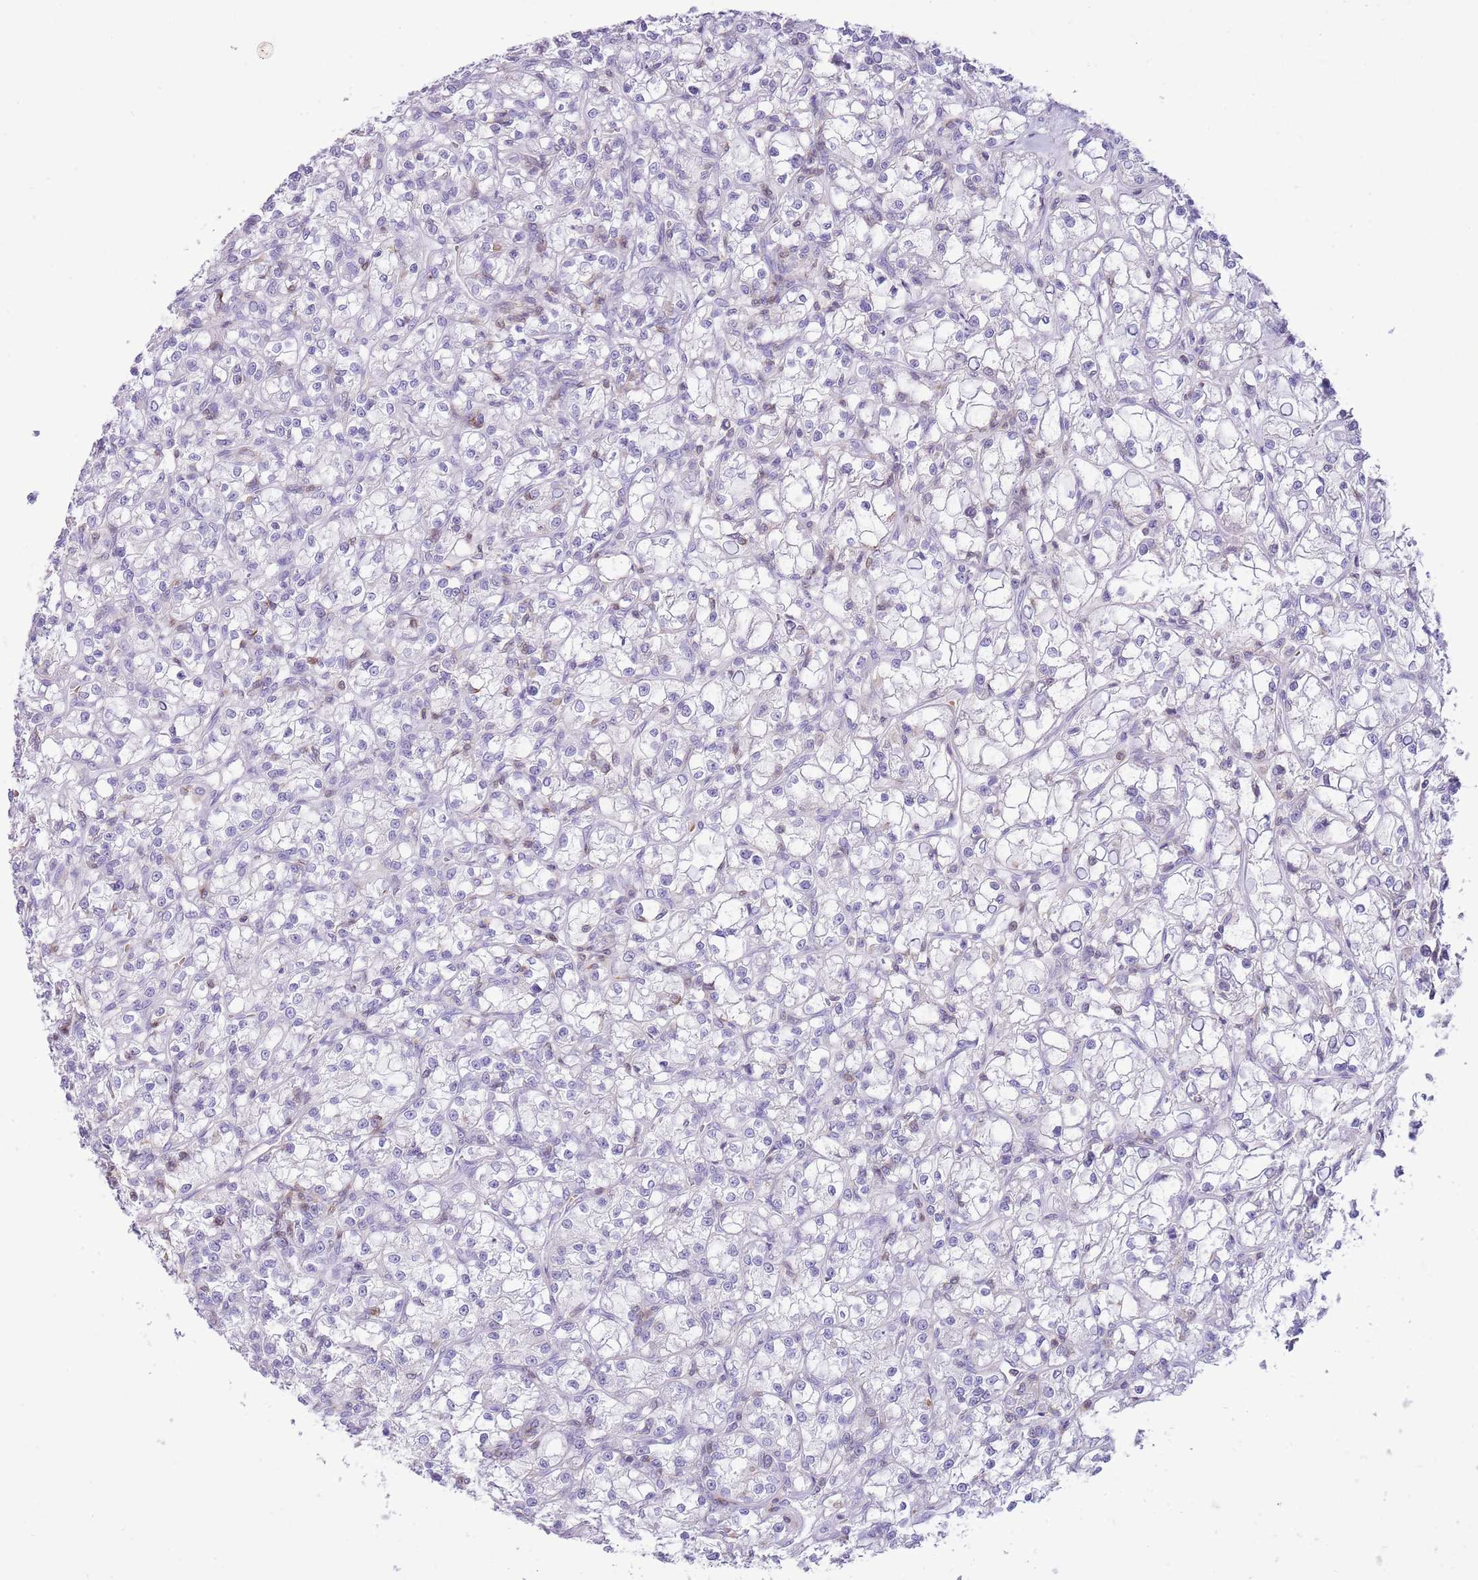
{"staining": {"intensity": "negative", "quantity": "none", "location": "none"}, "tissue": "renal cancer", "cell_type": "Tumor cells", "image_type": "cancer", "snomed": [{"axis": "morphology", "description": "Adenocarcinoma, NOS"}, {"axis": "topography", "description": "Kidney"}], "caption": "This photomicrograph is of renal cancer stained with immunohistochemistry (IHC) to label a protein in brown with the nuclei are counter-stained blue. There is no staining in tumor cells.", "gene": "OR4Q3", "patient": {"sex": "female", "age": 59}}